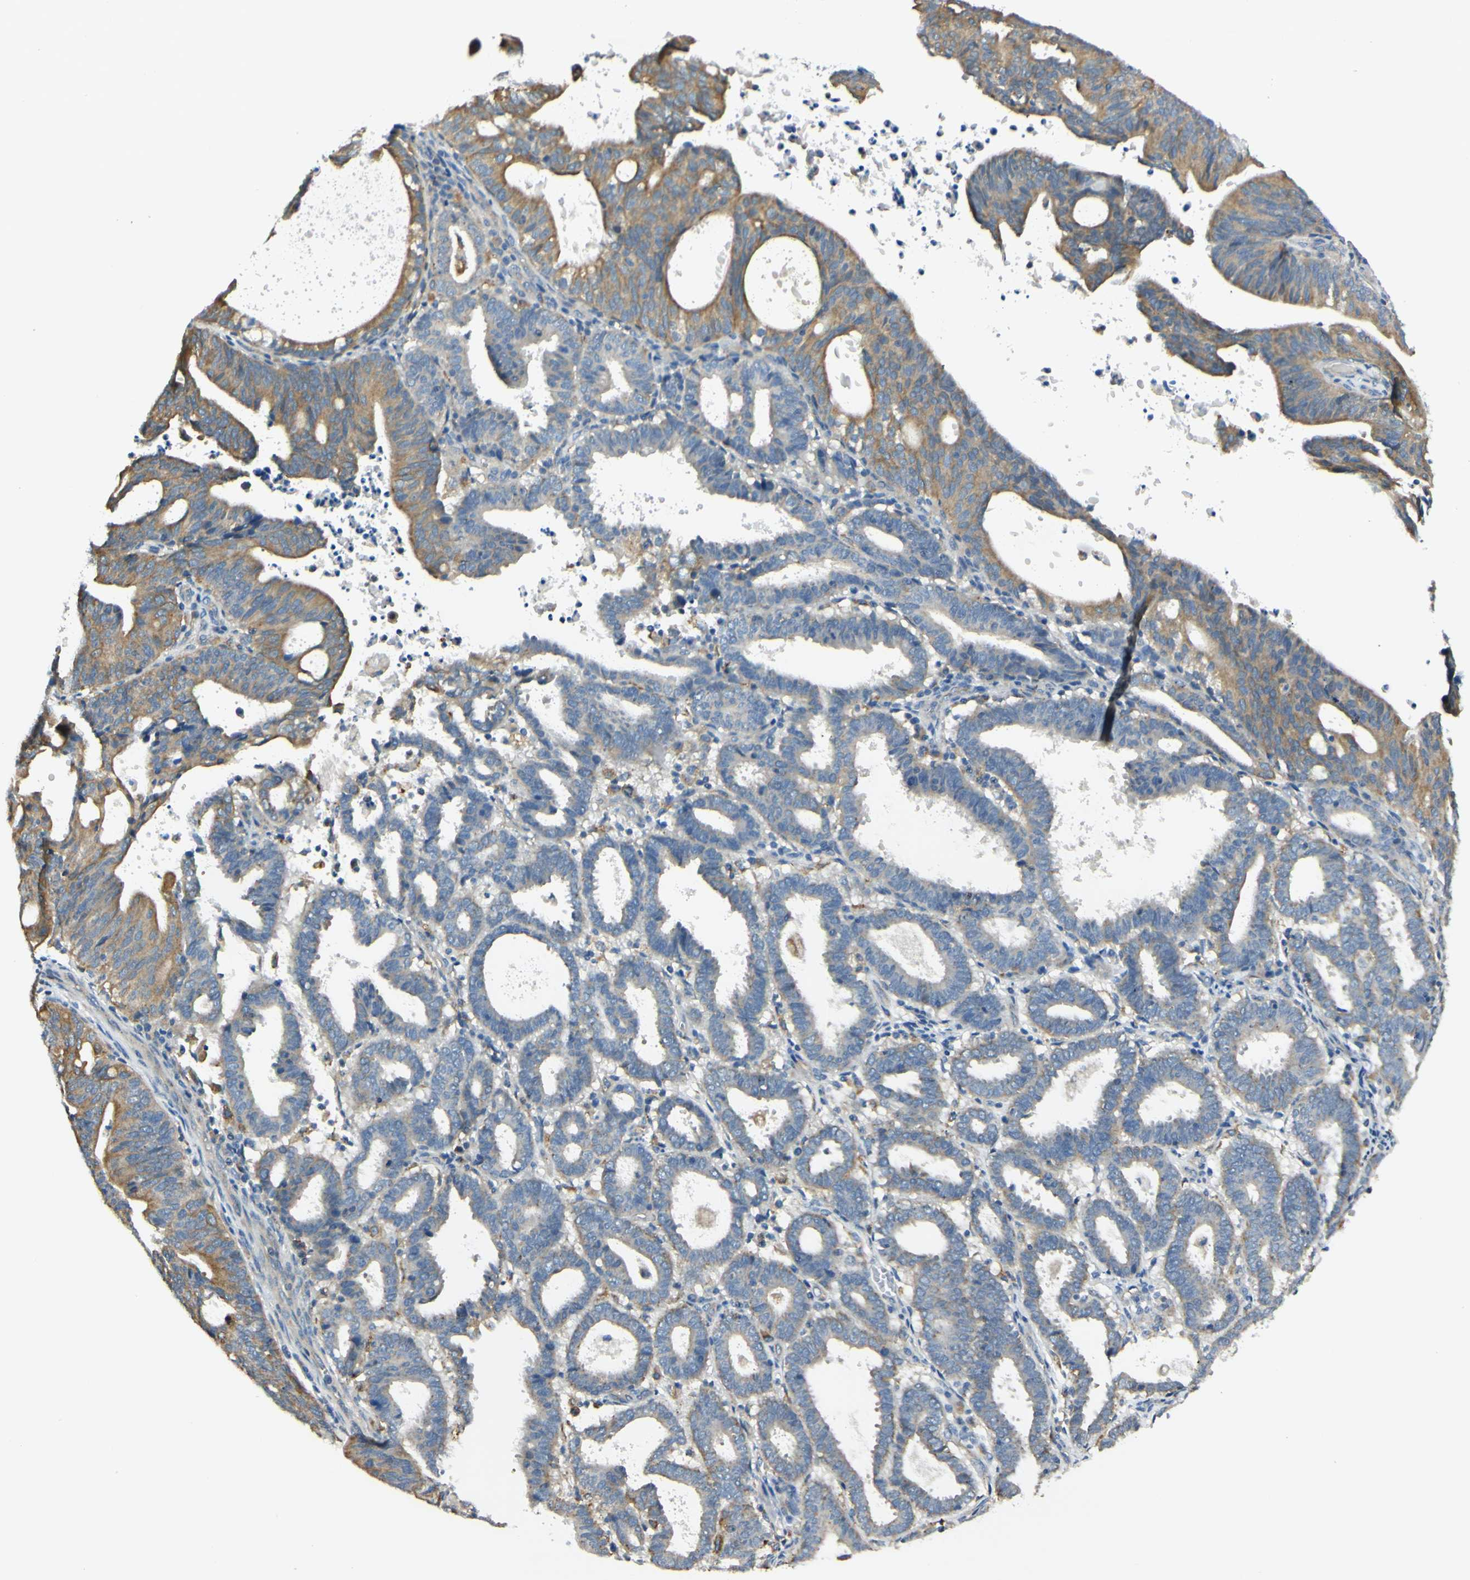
{"staining": {"intensity": "moderate", "quantity": "25%-75%", "location": "cytoplasmic/membranous"}, "tissue": "endometrial cancer", "cell_type": "Tumor cells", "image_type": "cancer", "snomed": [{"axis": "morphology", "description": "Adenocarcinoma, NOS"}, {"axis": "topography", "description": "Uterus"}], "caption": "There is medium levels of moderate cytoplasmic/membranous staining in tumor cells of adenocarcinoma (endometrial), as demonstrated by immunohistochemical staining (brown color).", "gene": "LAMA3", "patient": {"sex": "female", "age": 83}}